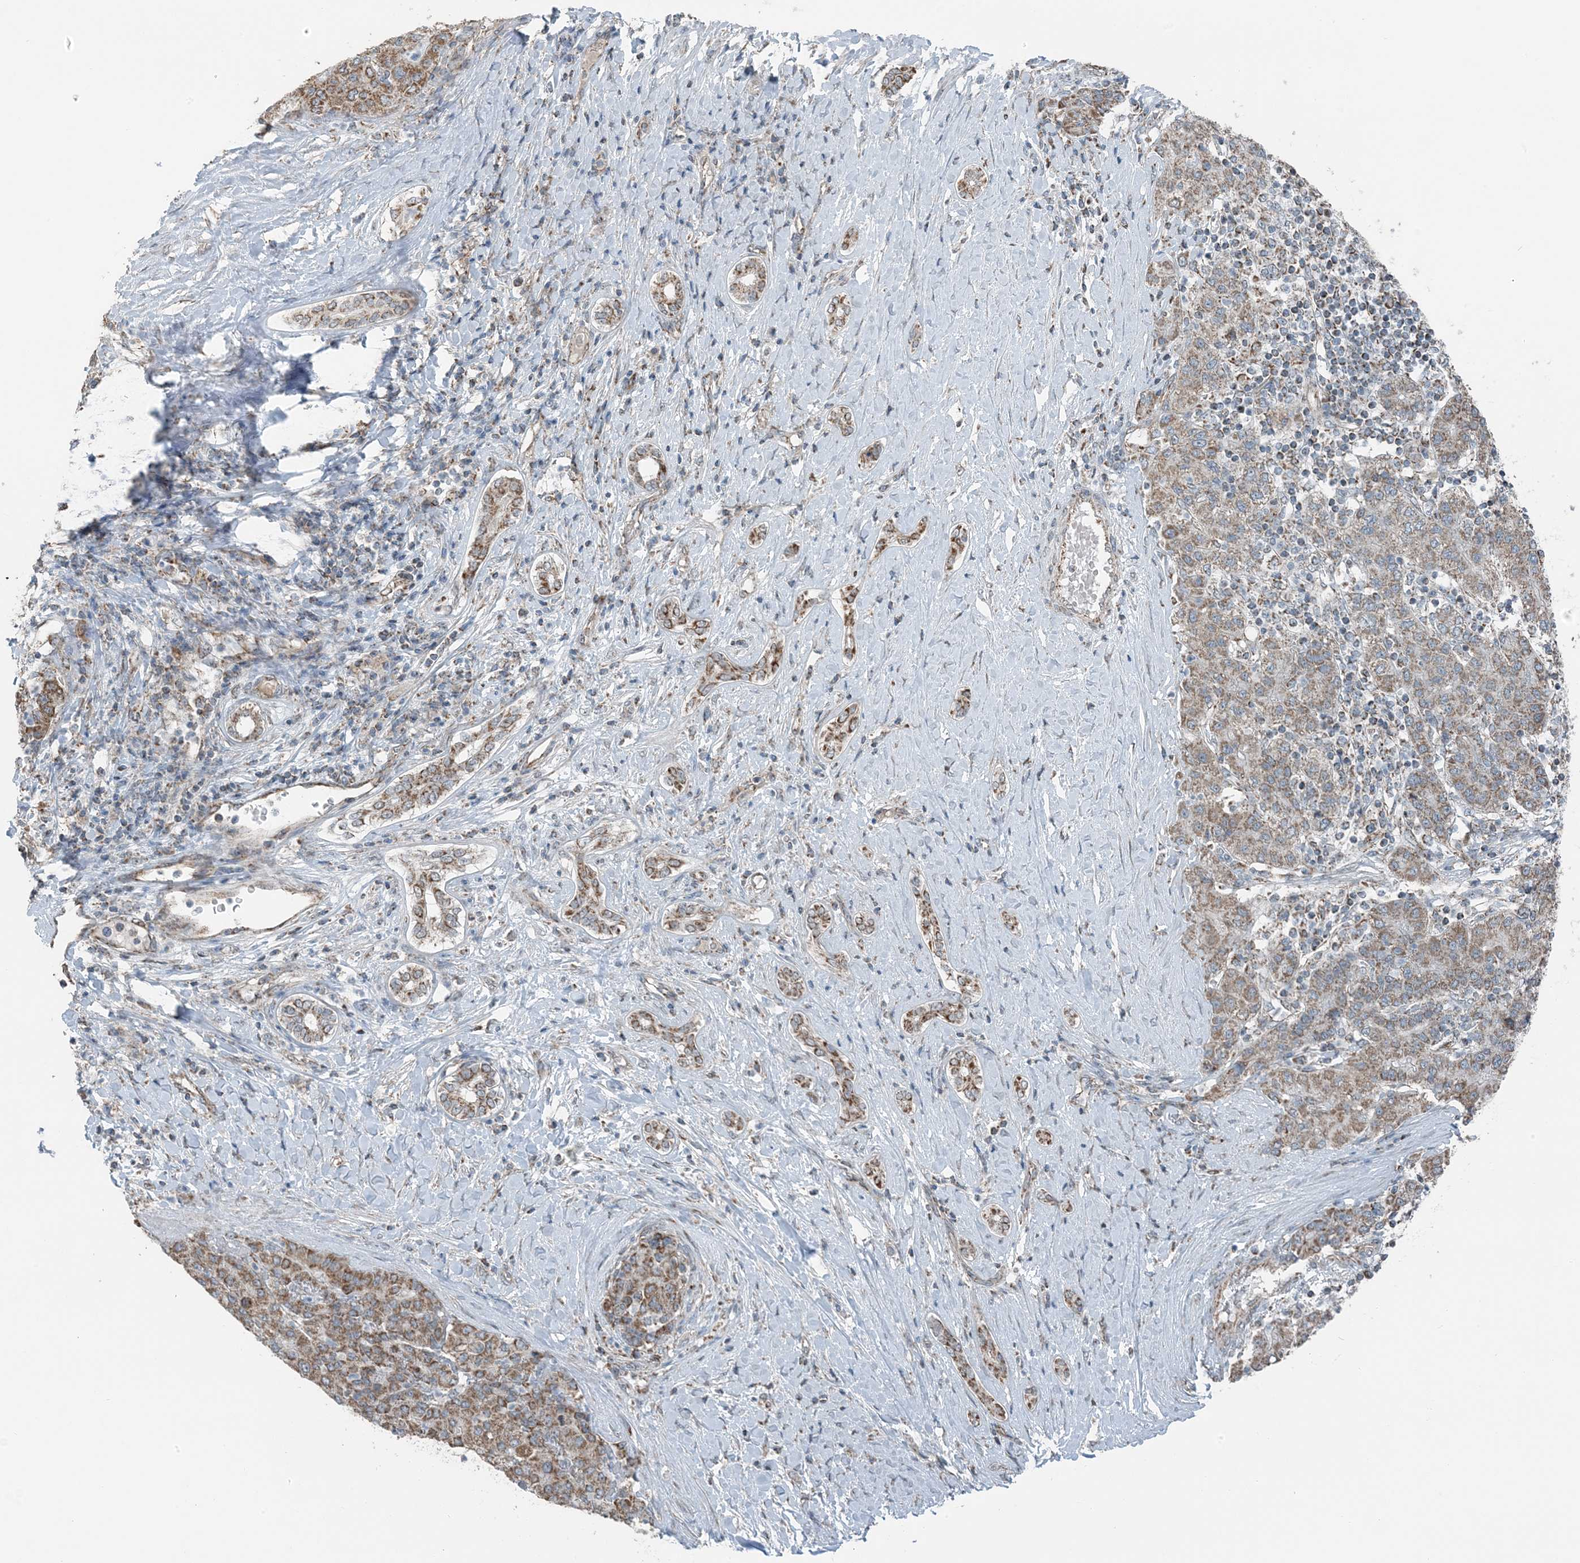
{"staining": {"intensity": "moderate", "quantity": ">75%", "location": "cytoplasmic/membranous"}, "tissue": "liver cancer", "cell_type": "Tumor cells", "image_type": "cancer", "snomed": [{"axis": "morphology", "description": "Carcinoma, Hepatocellular, NOS"}, {"axis": "topography", "description": "Liver"}], "caption": "IHC micrograph of neoplastic tissue: human hepatocellular carcinoma (liver) stained using immunohistochemistry (IHC) displays medium levels of moderate protein expression localized specifically in the cytoplasmic/membranous of tumor cells, appearing as a cytoplasmic/membranous brown color.", "gene": "PILRB", "patient": {"sex": "male", "age": 65}}